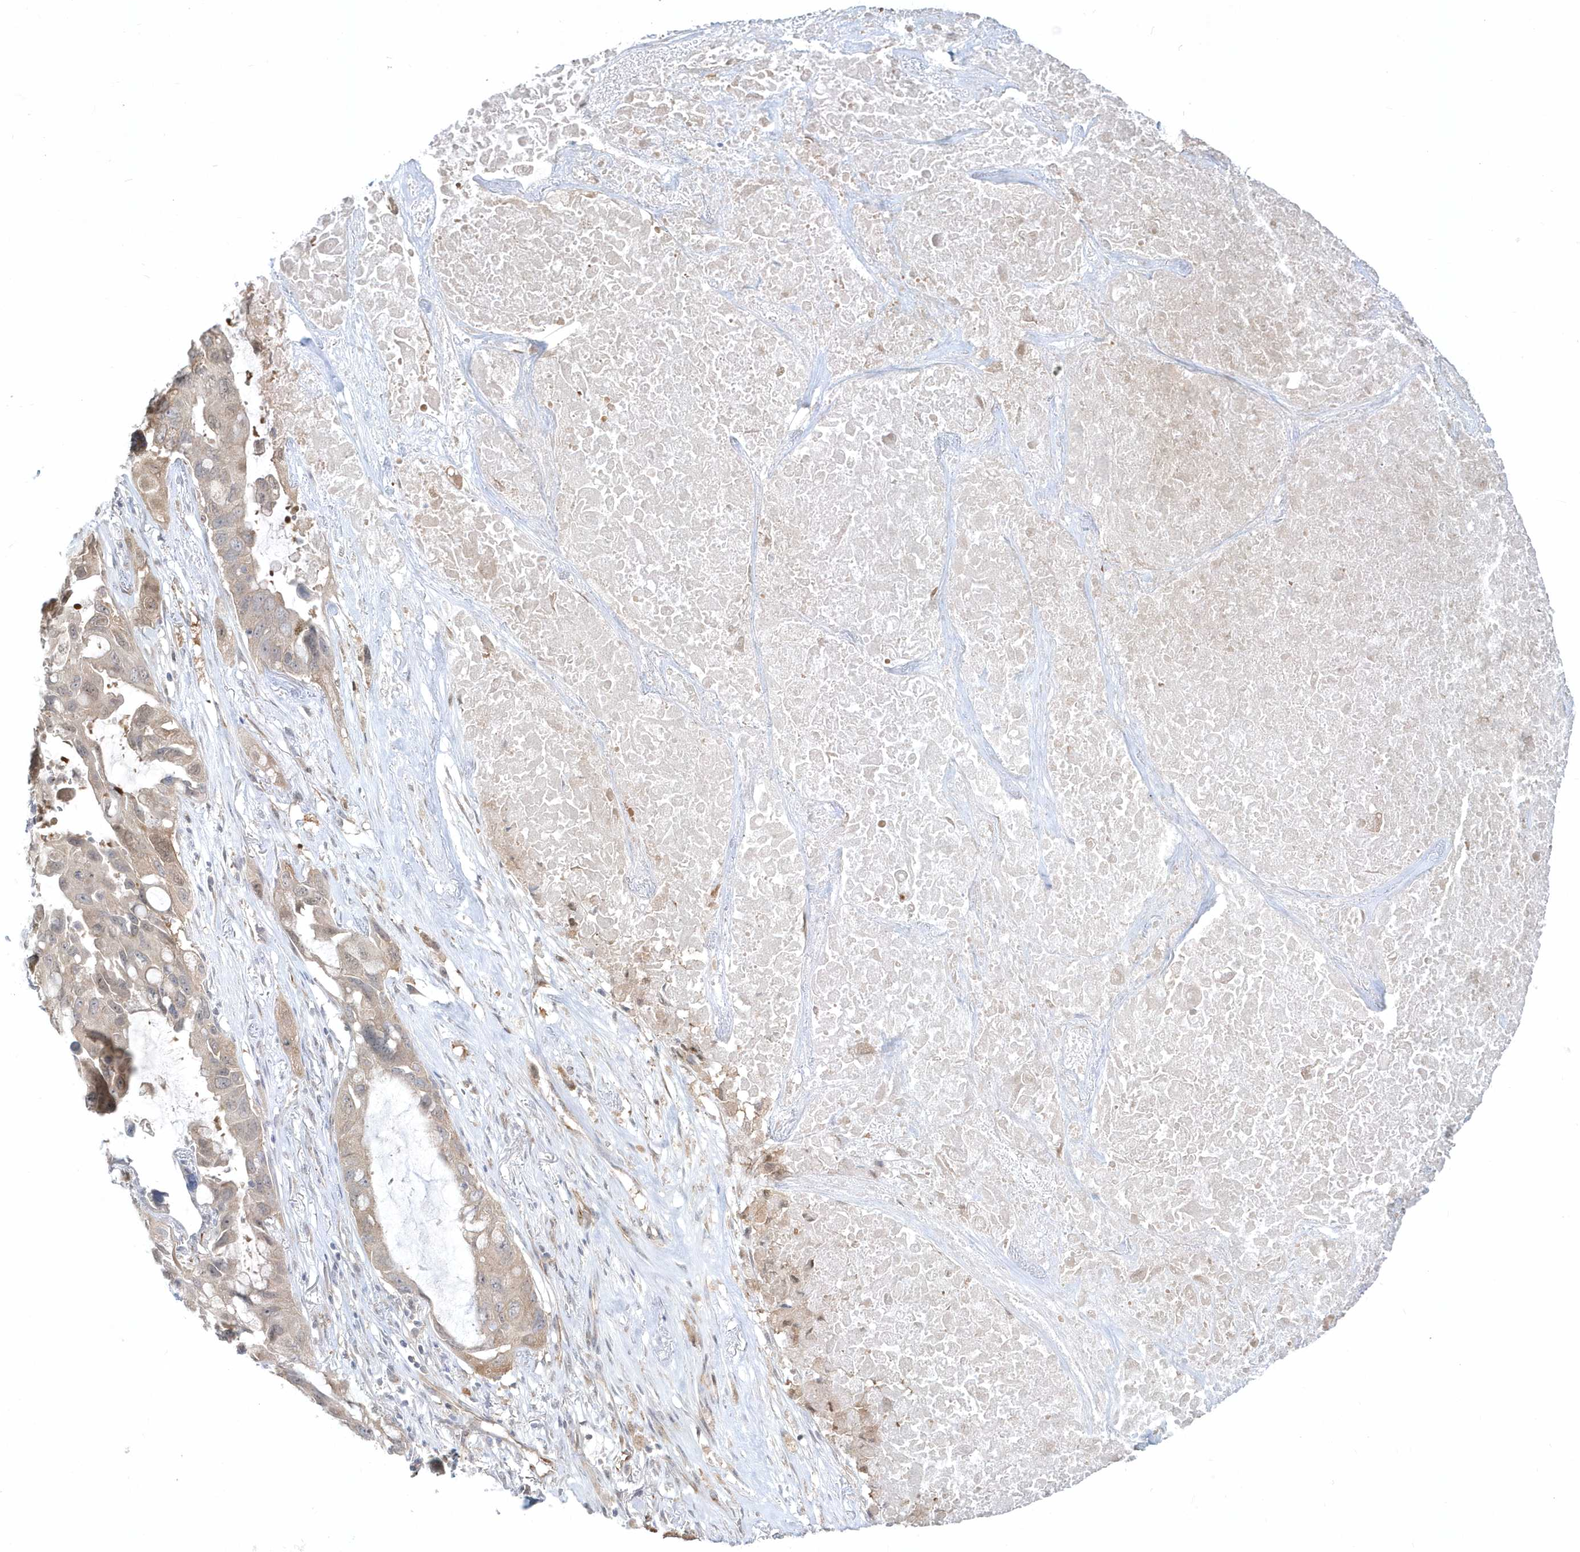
{"staining": {"intensity": "weak", "quantity": "<25%", "location": "nuclear"}, "tissue": "lung cancer", "cell_type": "Tumor cells", "image_type": "cancer", "snomed": [{"axis": "morphology", "description": "Squamous cell carcinoma, NOS"}, {"axis": "topography", "description": "Lung"}], "caption": "Tumor cells are negative for brown protein staining in squamous cell carcinoma (lung). (Stains: DAB immunohistochemistry (IHC) with hematoxylin counter stain, Microscopy: brightfield microscopy at high magnification).", "gene": "DHX57", "patient": {"sex": "female", "age": 73}}